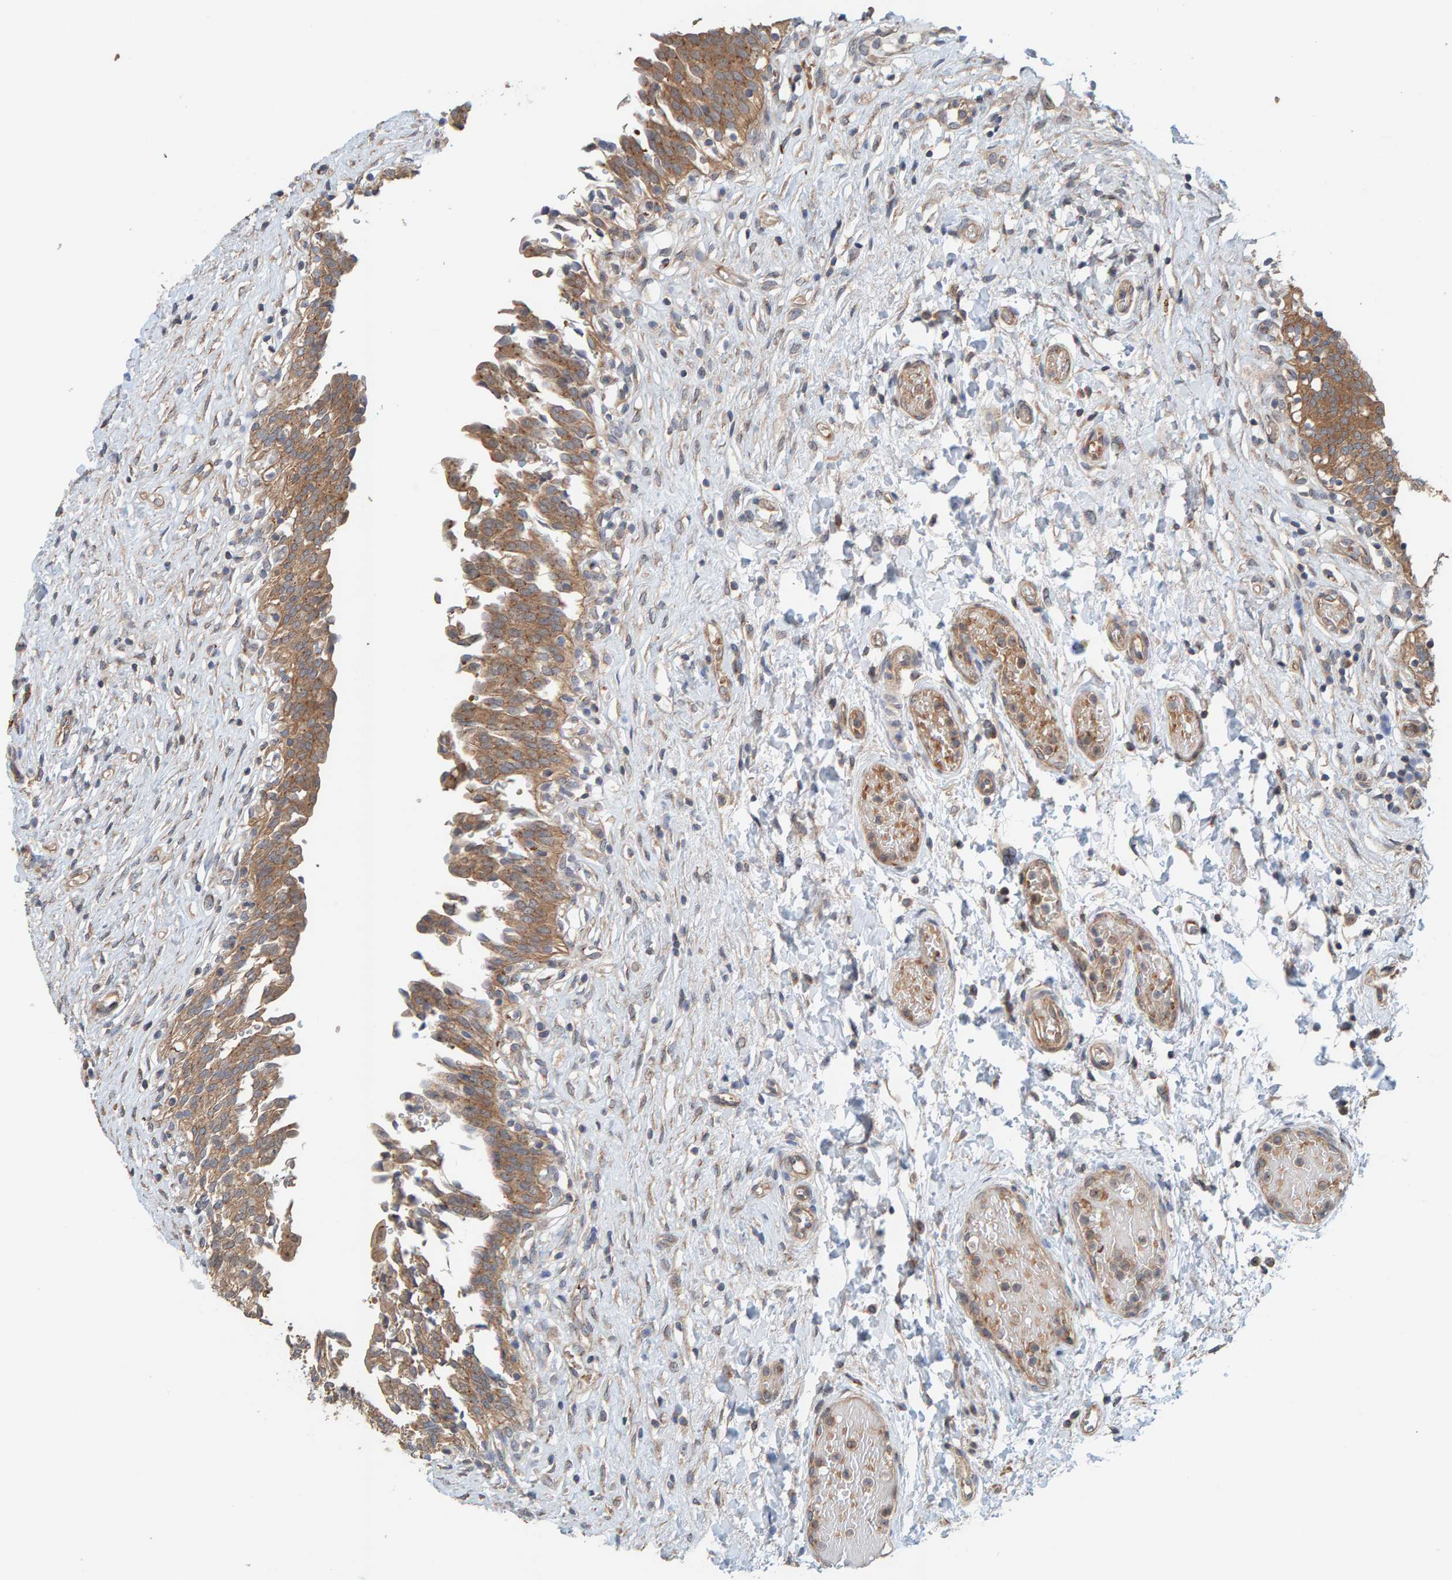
{"staining": {"intensity": "moderate", "quantity": ">75%", "location": "cytoplasmic/membranous"}, "tissue": "urinary bladder", "cell_type": "Urothelial cells", "image_type": "normal", "snomed": [{"axis": "morphology", "description": "Urothelial carcinoma, High grade"}, {"axis": "topography", "description": "Urinary bladder"}], "caption": "Immunohistochemical staining of benign urinary bladder reveals moderate cytoplasmic/membranous protein expression in about >75% of urothelial cells. Immunohistochemistry stains the protein of interest in brown and the nuclei are stained blue.", "gene": "UBAP1", "patient": {"sex": "male", "age": 46}}